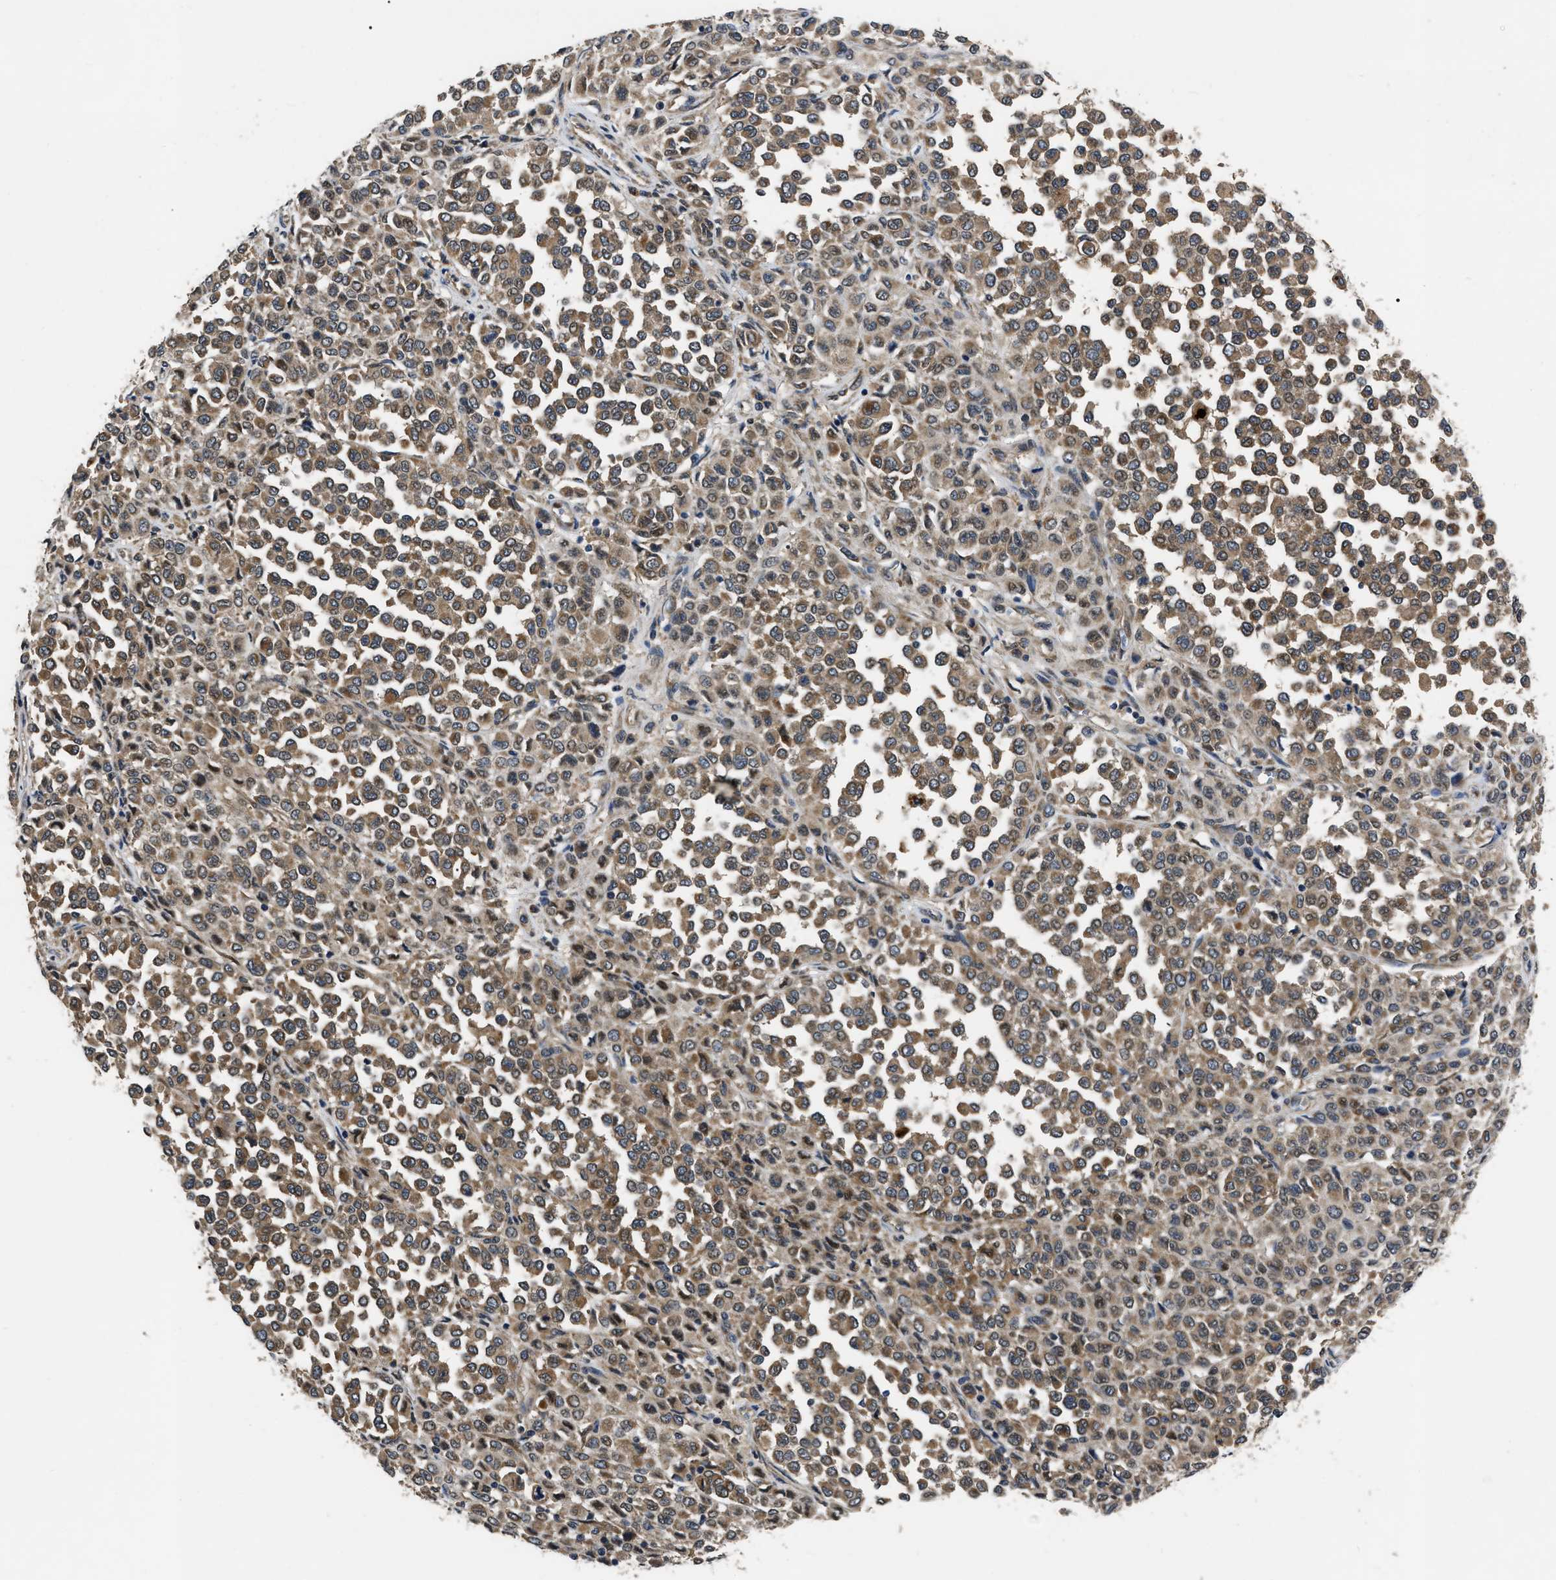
{"staining": {"intensity": "moderate", "quantity": ">75%", "location": "cytoplasmic/membranous"}, "tissue": "melanoma", "cell_type": "Tumor cells", "image_type": "cancer", "snomed": [{"axis": "morphology", "description": "Malignant melanoma, Metastatic site"}, {"axis": "topography", "description": "Pancreas"}], "caption": "Protein expression analysis of malignant melanoma (metastatic site) shows moderate cytoplasmic/membranous staining in about >75% of tumor cells.", "gene": "PPWD1", "patient": {"sex": "female", "age": 30}}